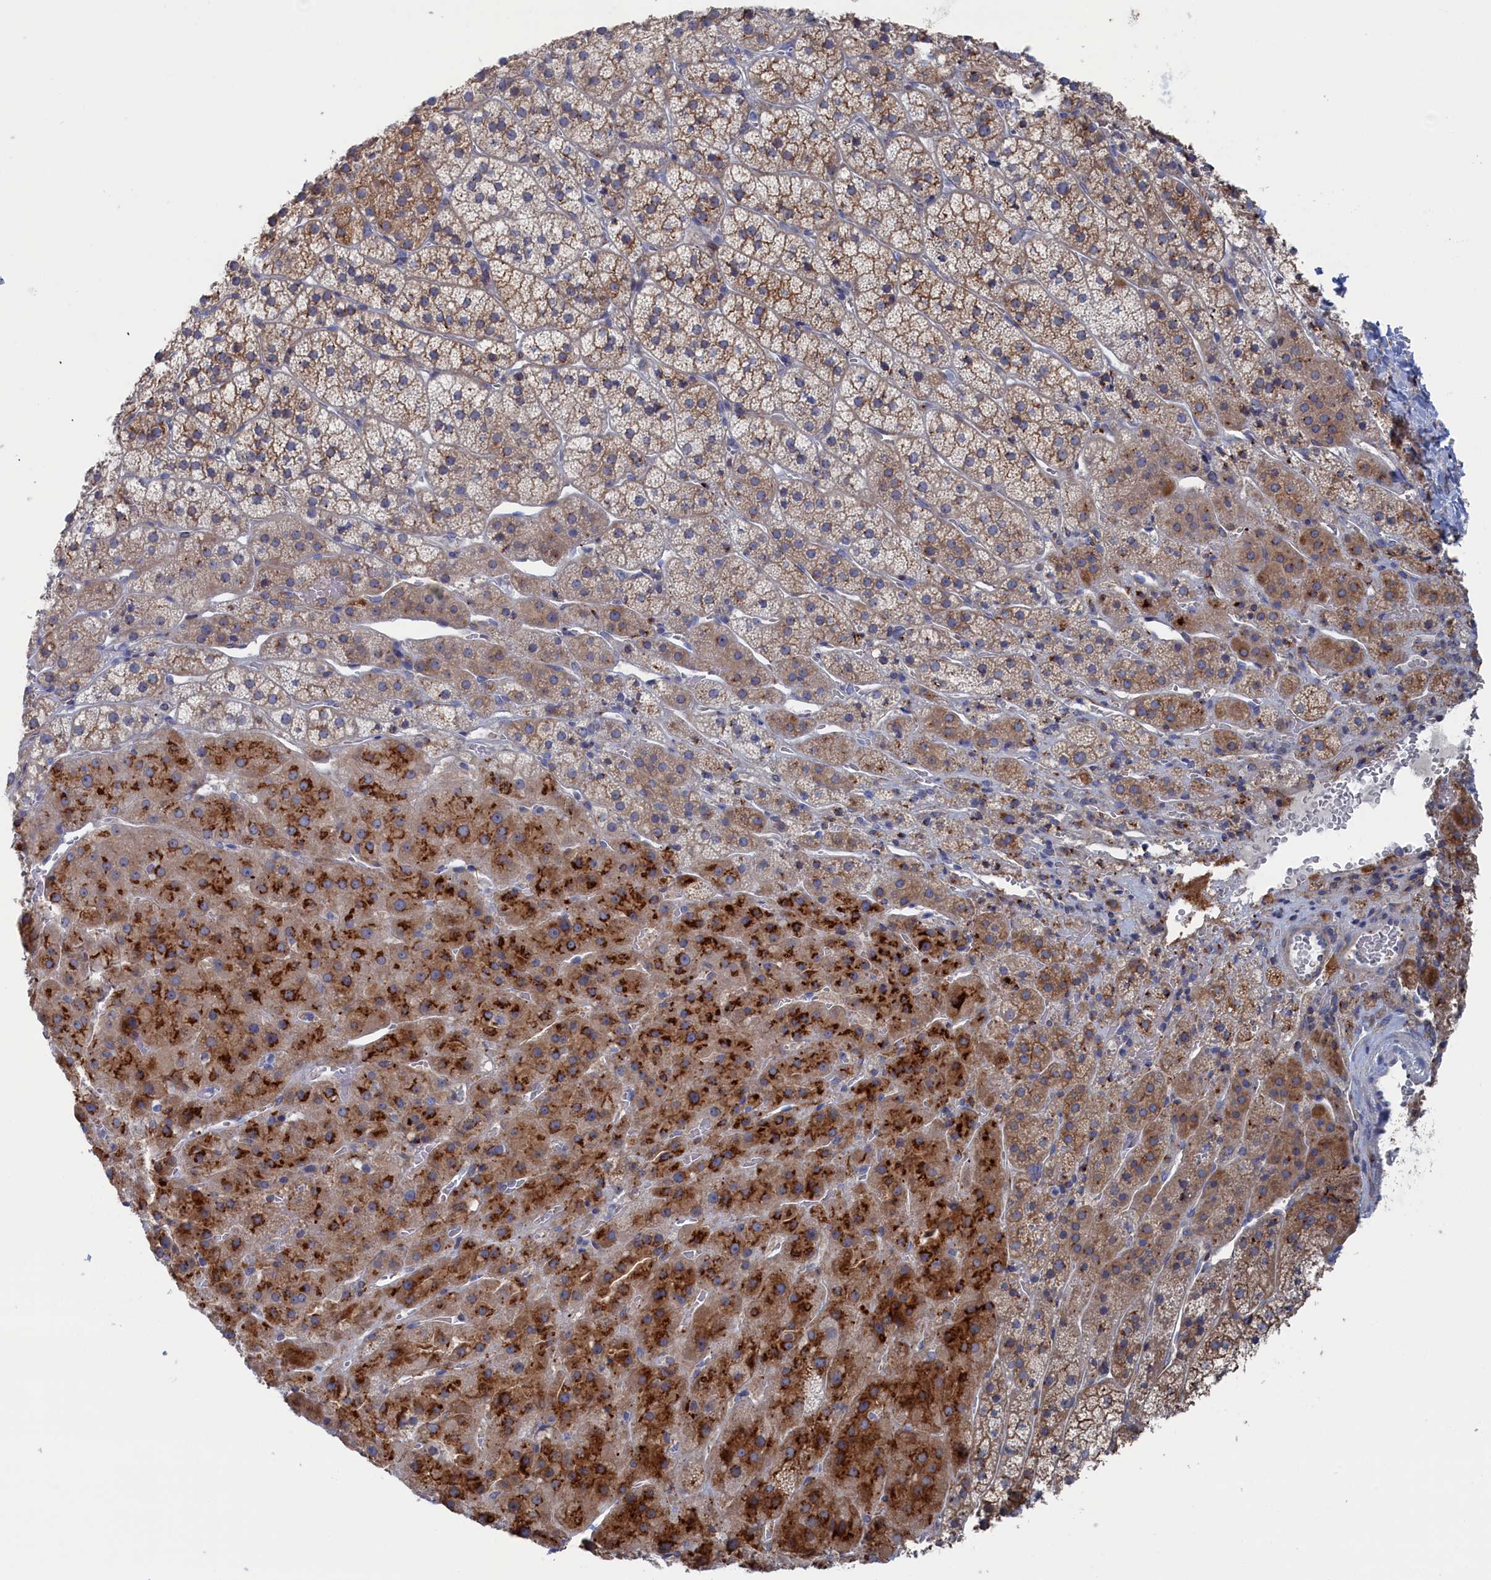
{"staining": {"intensity": "strong", "quantity": "25%-75%", "location": "cytoplasmic/membranous"}, "tissue": "adrenal gland", "cell_type": "Glandular cells", "image_type": "normal", "snomed": [{"axis": "morphology", "description": "Normal tissue, NOS"}, {"axis": "topography", "description": "Adrenal gland"}], "caption": "Protein expression analysis of normal adrenal gland reveals strong cytoplasmic/membranous positivity in approximately 25%-75% of glandular cells.", "gene": "IRX1", "patient": {"sex": "female", "age": 44}}